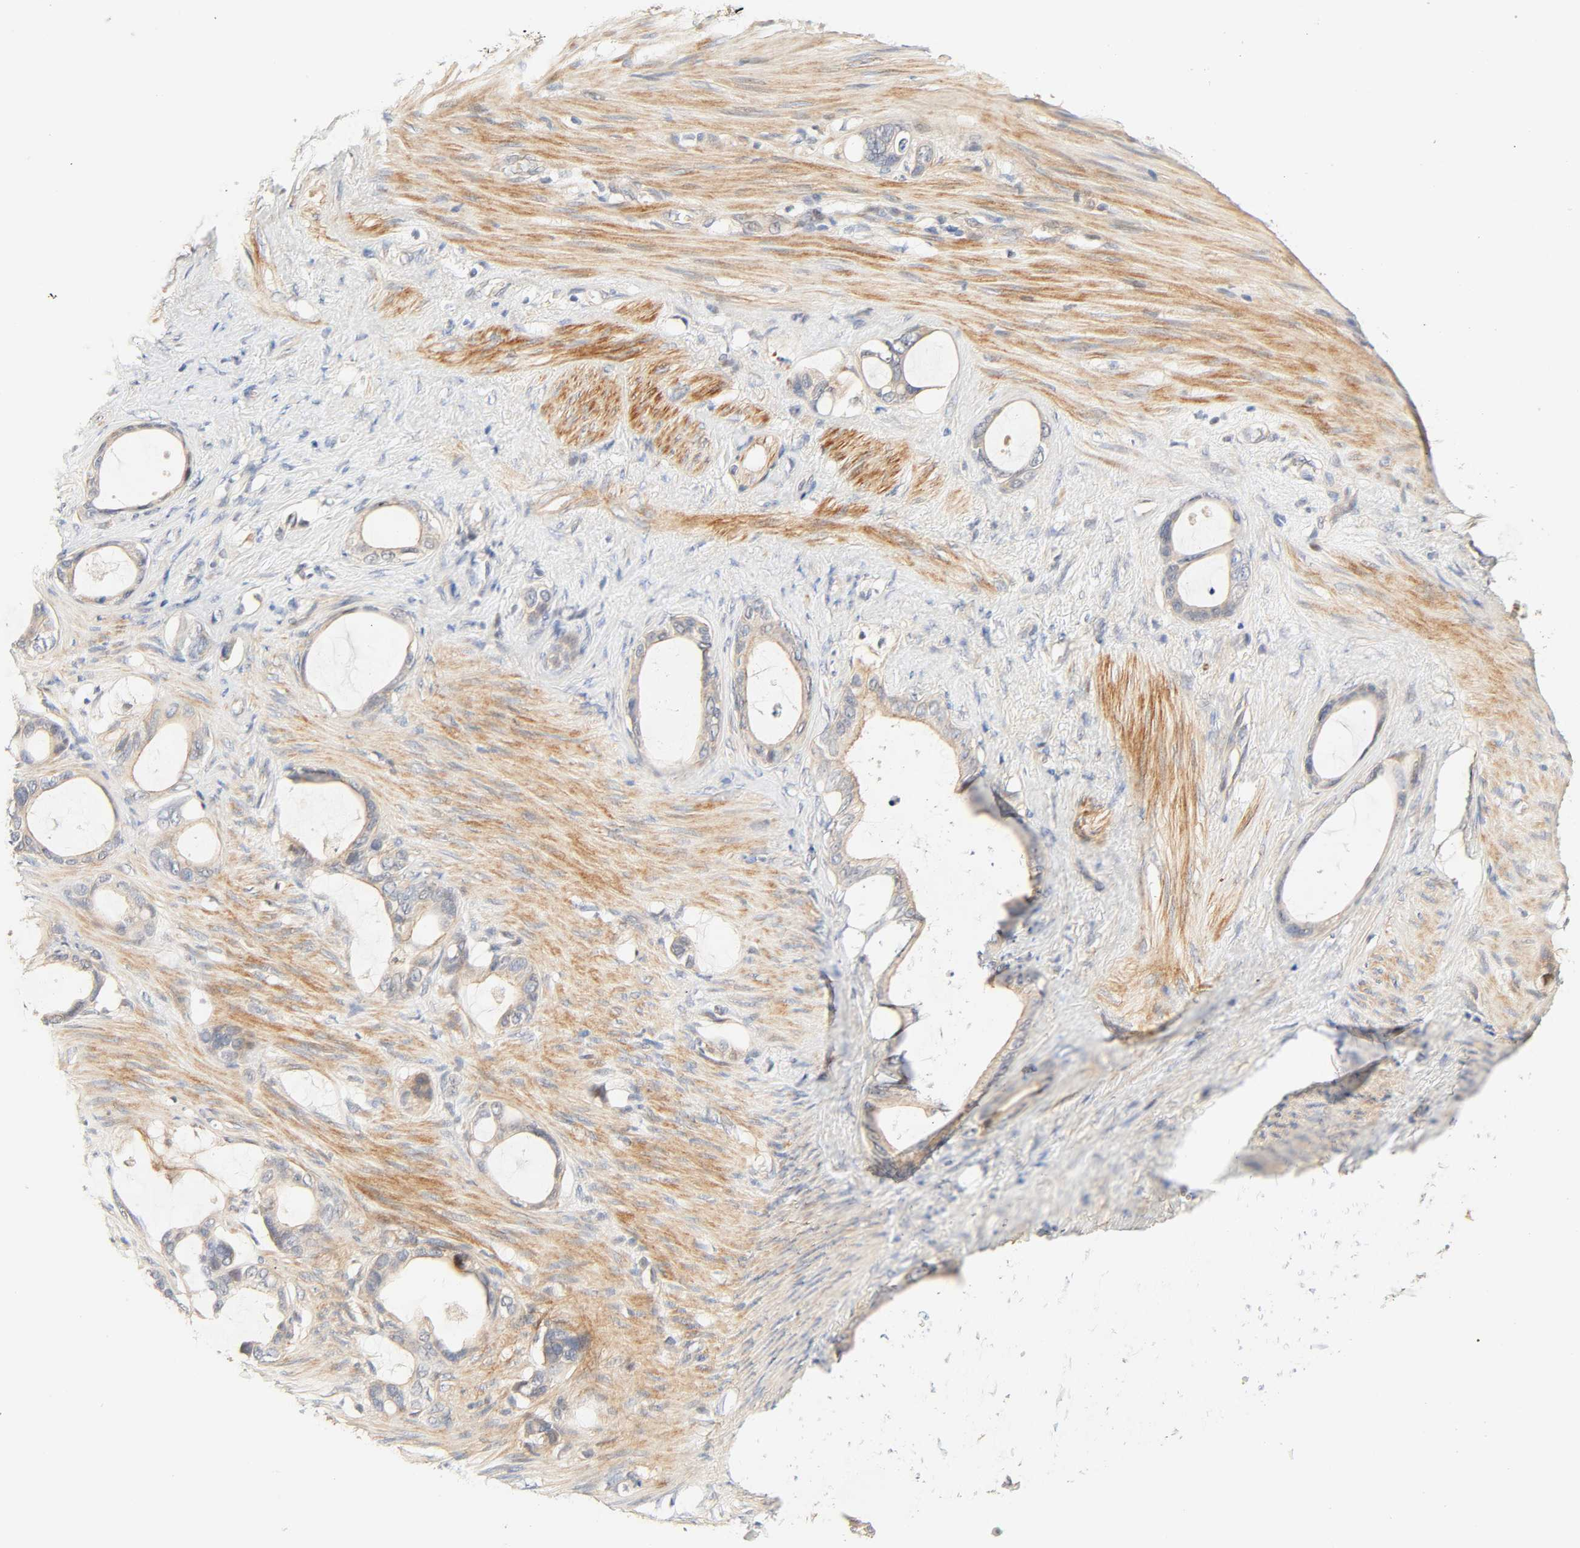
{"staining": {"intensity": "weak", "quantity": "25%-75%", "location": "cytoplasmic/membranous"}, "tissue": "stomach cancer", "cell_type": "Tumor cells", "image_type": "cancer", "snomed": [{"axis": "morphology", "description": "Adenocarcinoma, NOS"}, {"axis": "topography", "description": "Stomach"}], "caption": "Immunohistochemistry of human stomach adenocarcinoma reveals low levels of weak cytoplasmic/membranous expression in about 25%-75% of tumor cells.", "gene": "CACNA1G", "patient": {"sex": "female", "age": 75}}